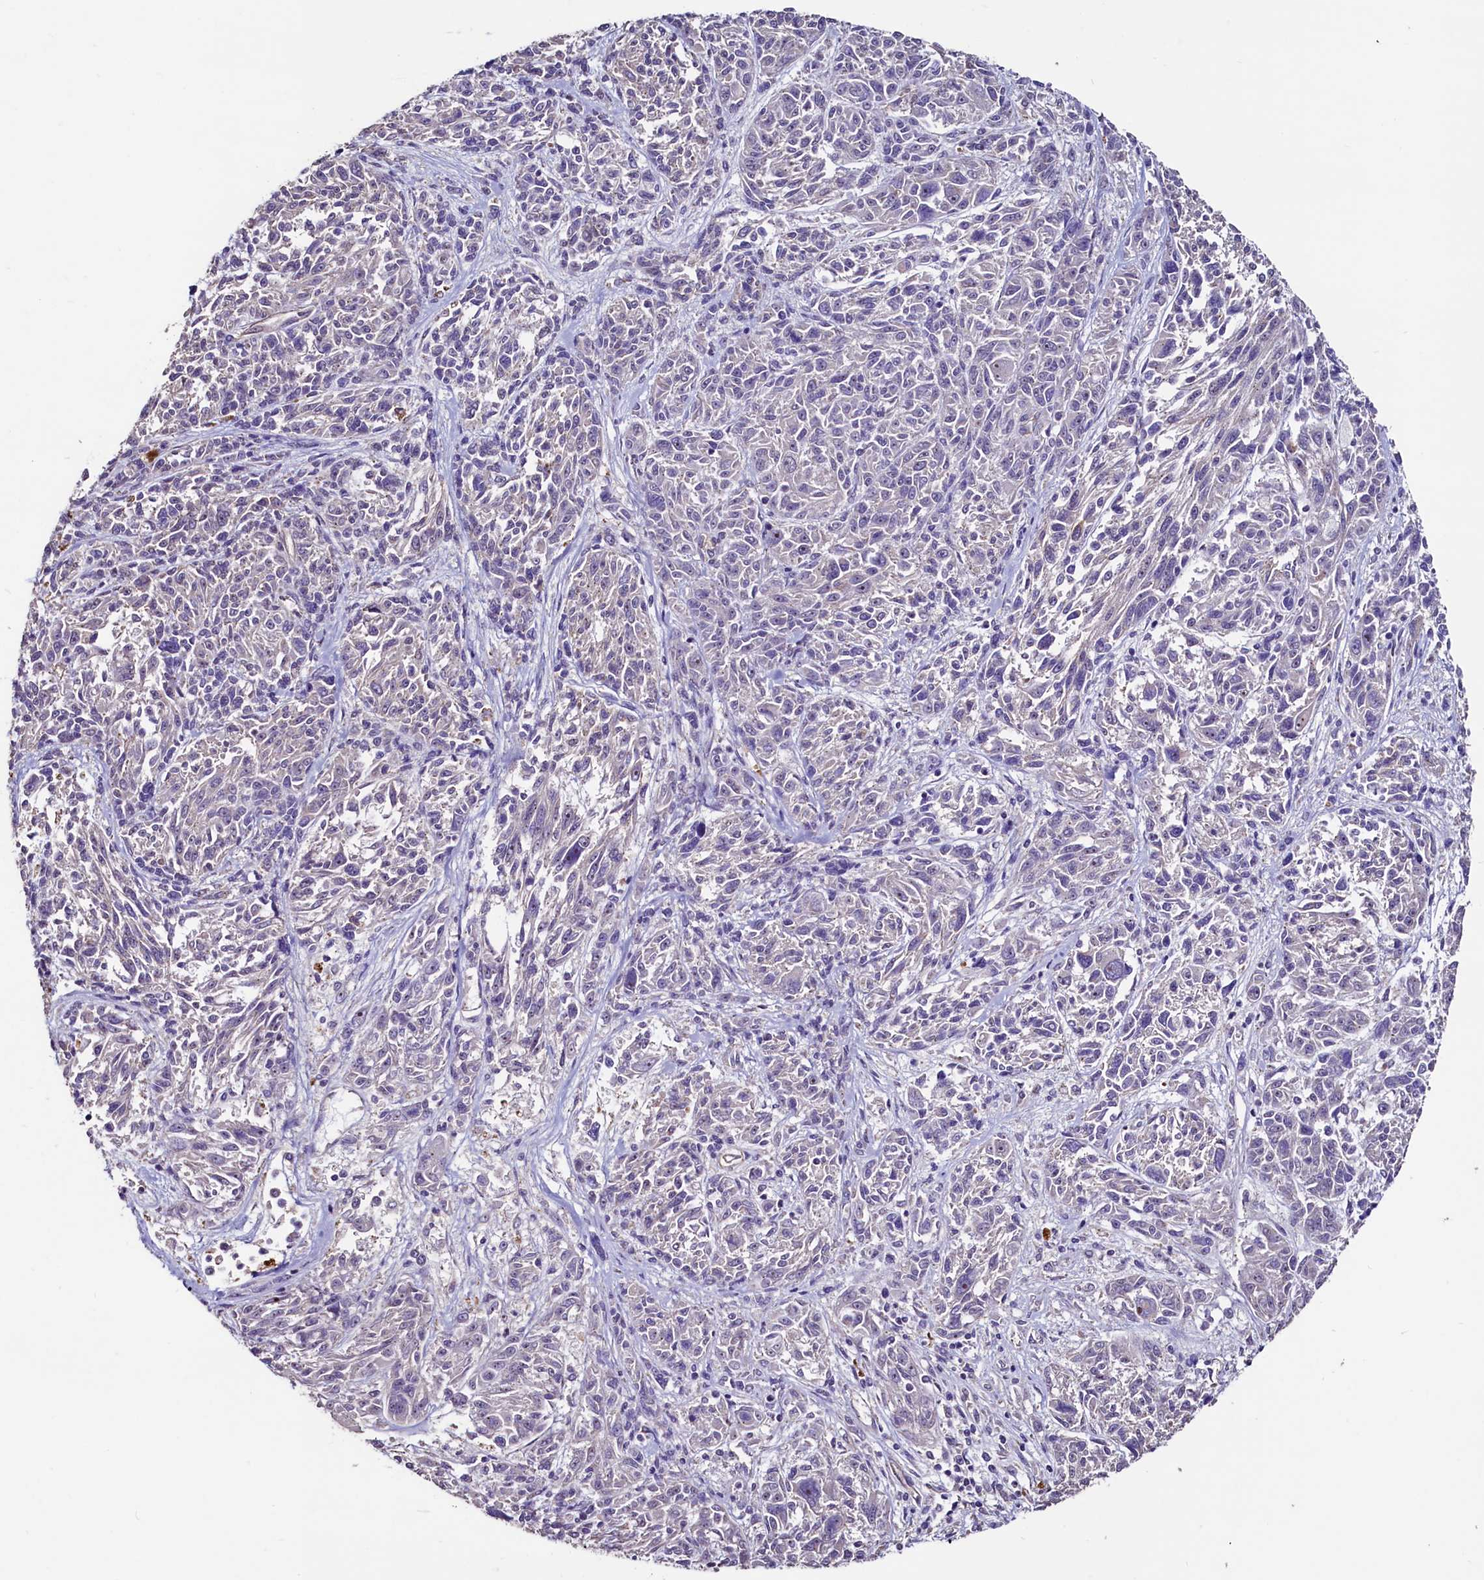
{"staining": {"intensity": "negative", "quantity": "none", "location": "none"}, "tissue": "melanoma", "cell_type": "Tumor cells", "image_type": "cancer", "snomed": [{"axis": "morphology", "description": "Malignant melanoma, NOS"}, {"axis": "topography", "description": "Skin"}], "caption": "This is an IHC histopathology image of malignant melanoma. There is no positivity in tumor cells.", "gene": "PALM", "patient": {"sex": "male", "age": 53}}